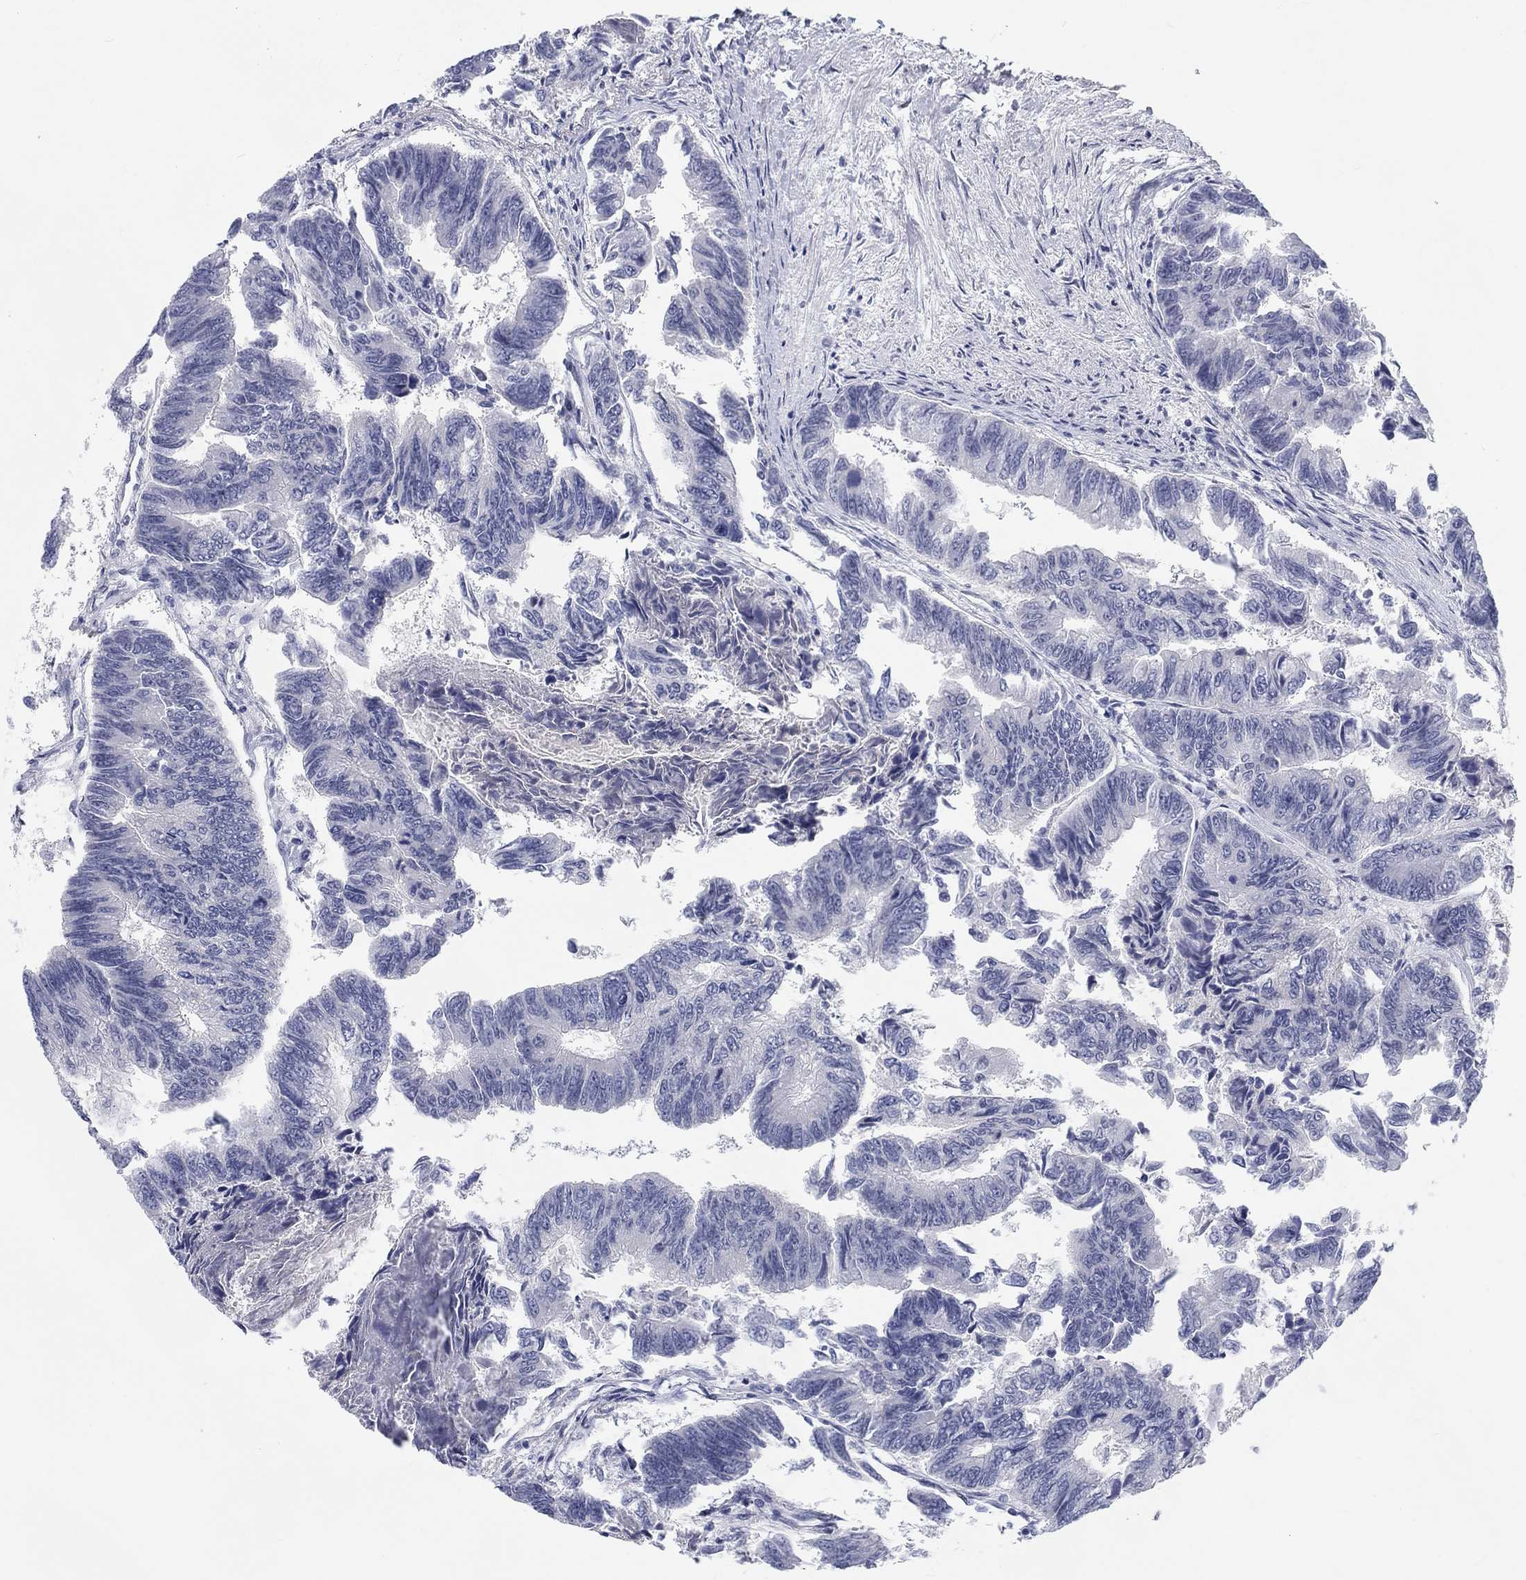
{"staining": {"intensity": "negative", "quantity": "none", "location": "none"}, "tissue": "colorectal cancer", "cell_type": "Tumor cells", "image_type": "cancer", "snomed": [{"axis": "morphology", "description": "Adenocarcinoma, NOS"}, {"axis": "topography", "description": "Colon"}], "caption": "An immunohistochemistry (IHC) micrograph of colorectal cancer (adenocarcinoma) is shown. There is no staining in tumor cells of colorectal cancer (adenocarcinoma).", "gene": "CALB1", "patient": {"sex": "female", "age": 65}}